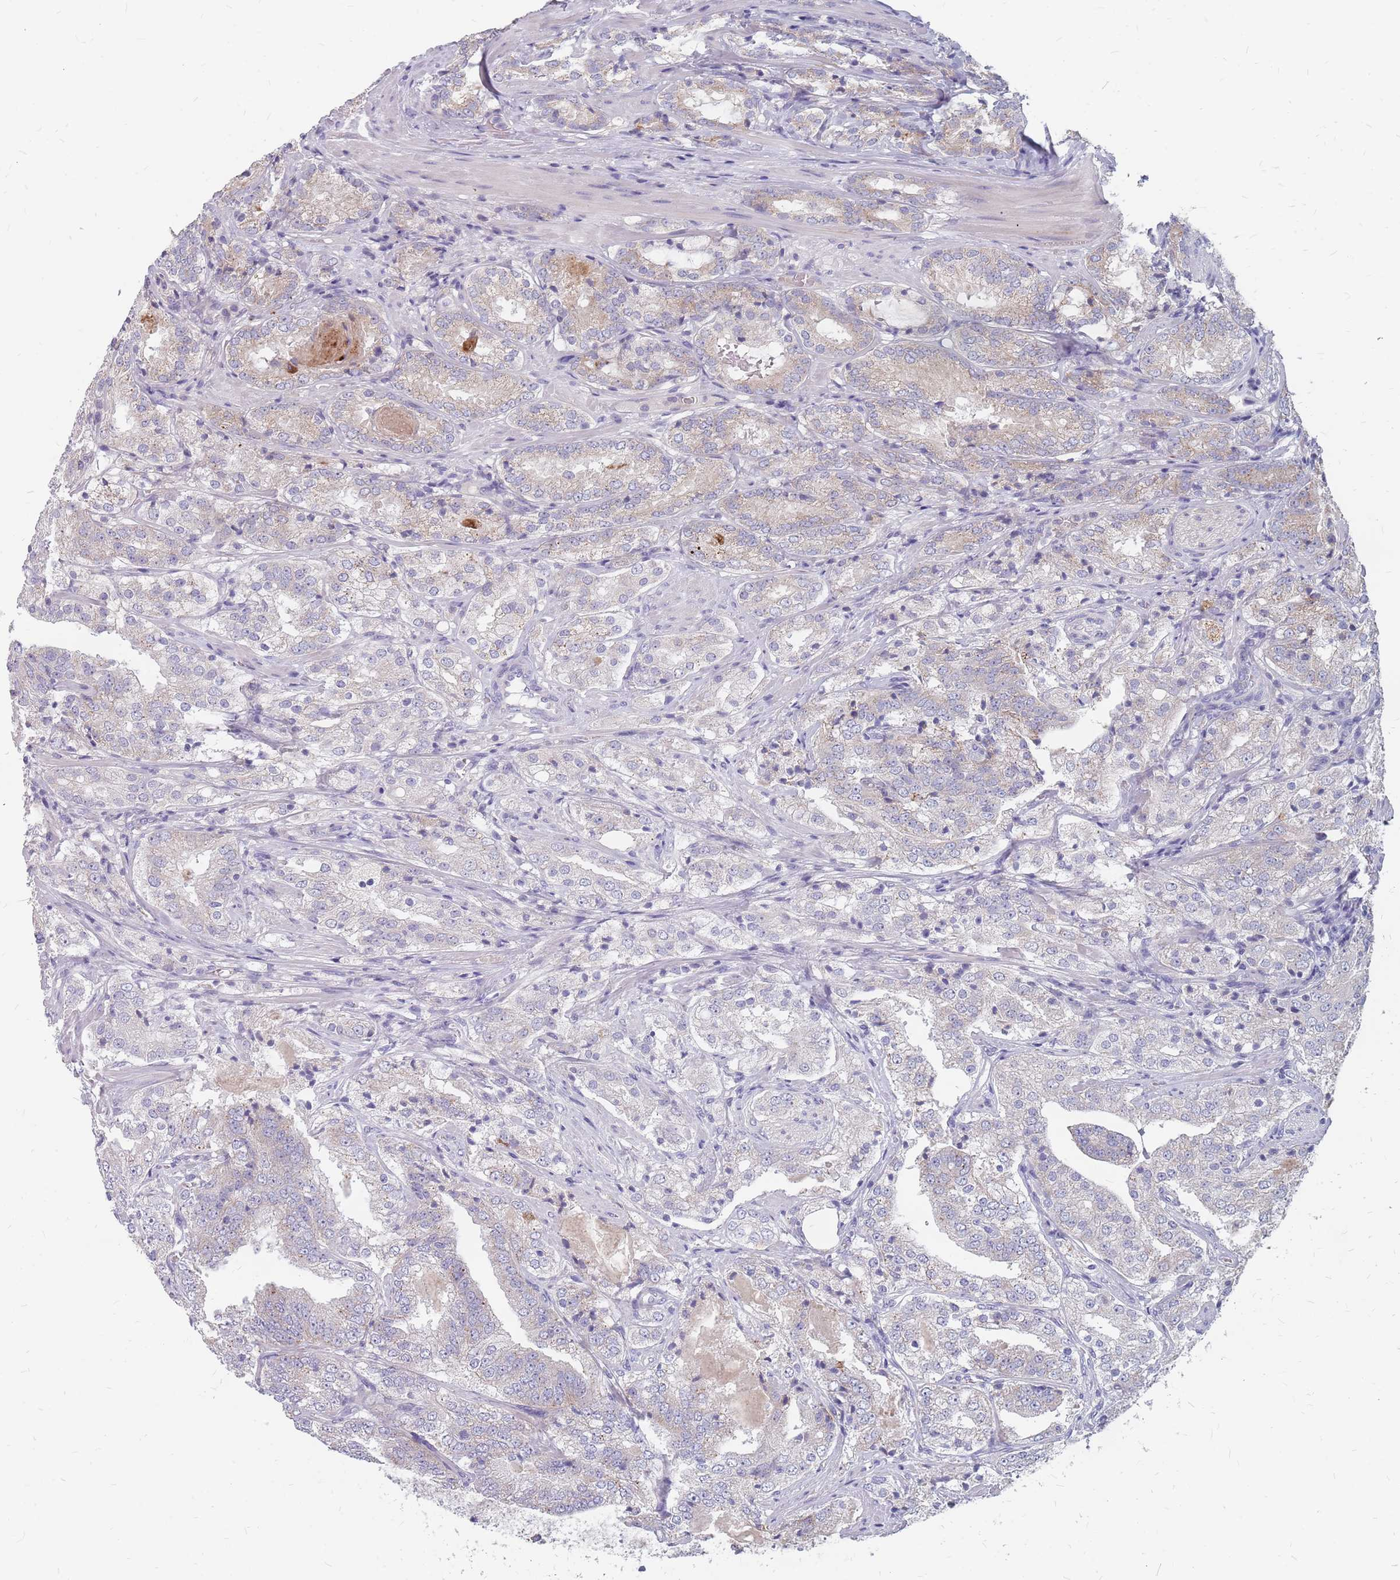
{"staining": {"intensity": "weak", "quantity": "<25%", "location": "cytoplasmic/membranous"}, "tissue": "prostate cancer", "cell_type": "Tumor cells", "image_type": "cancer", "snomed": [{"axis": "morphology", "description": "Adenocarcinoma, High grade"}, {"axis": "topography", "description": "Prostate"}], "caption": "IHC image of human adenocarcinoma (high-grade) (prostate) stained for a protein (brown), which shows no positivity in tumor cells.", "gene": "CMTR2", "patient": {"sex": "male", "age": 63}}